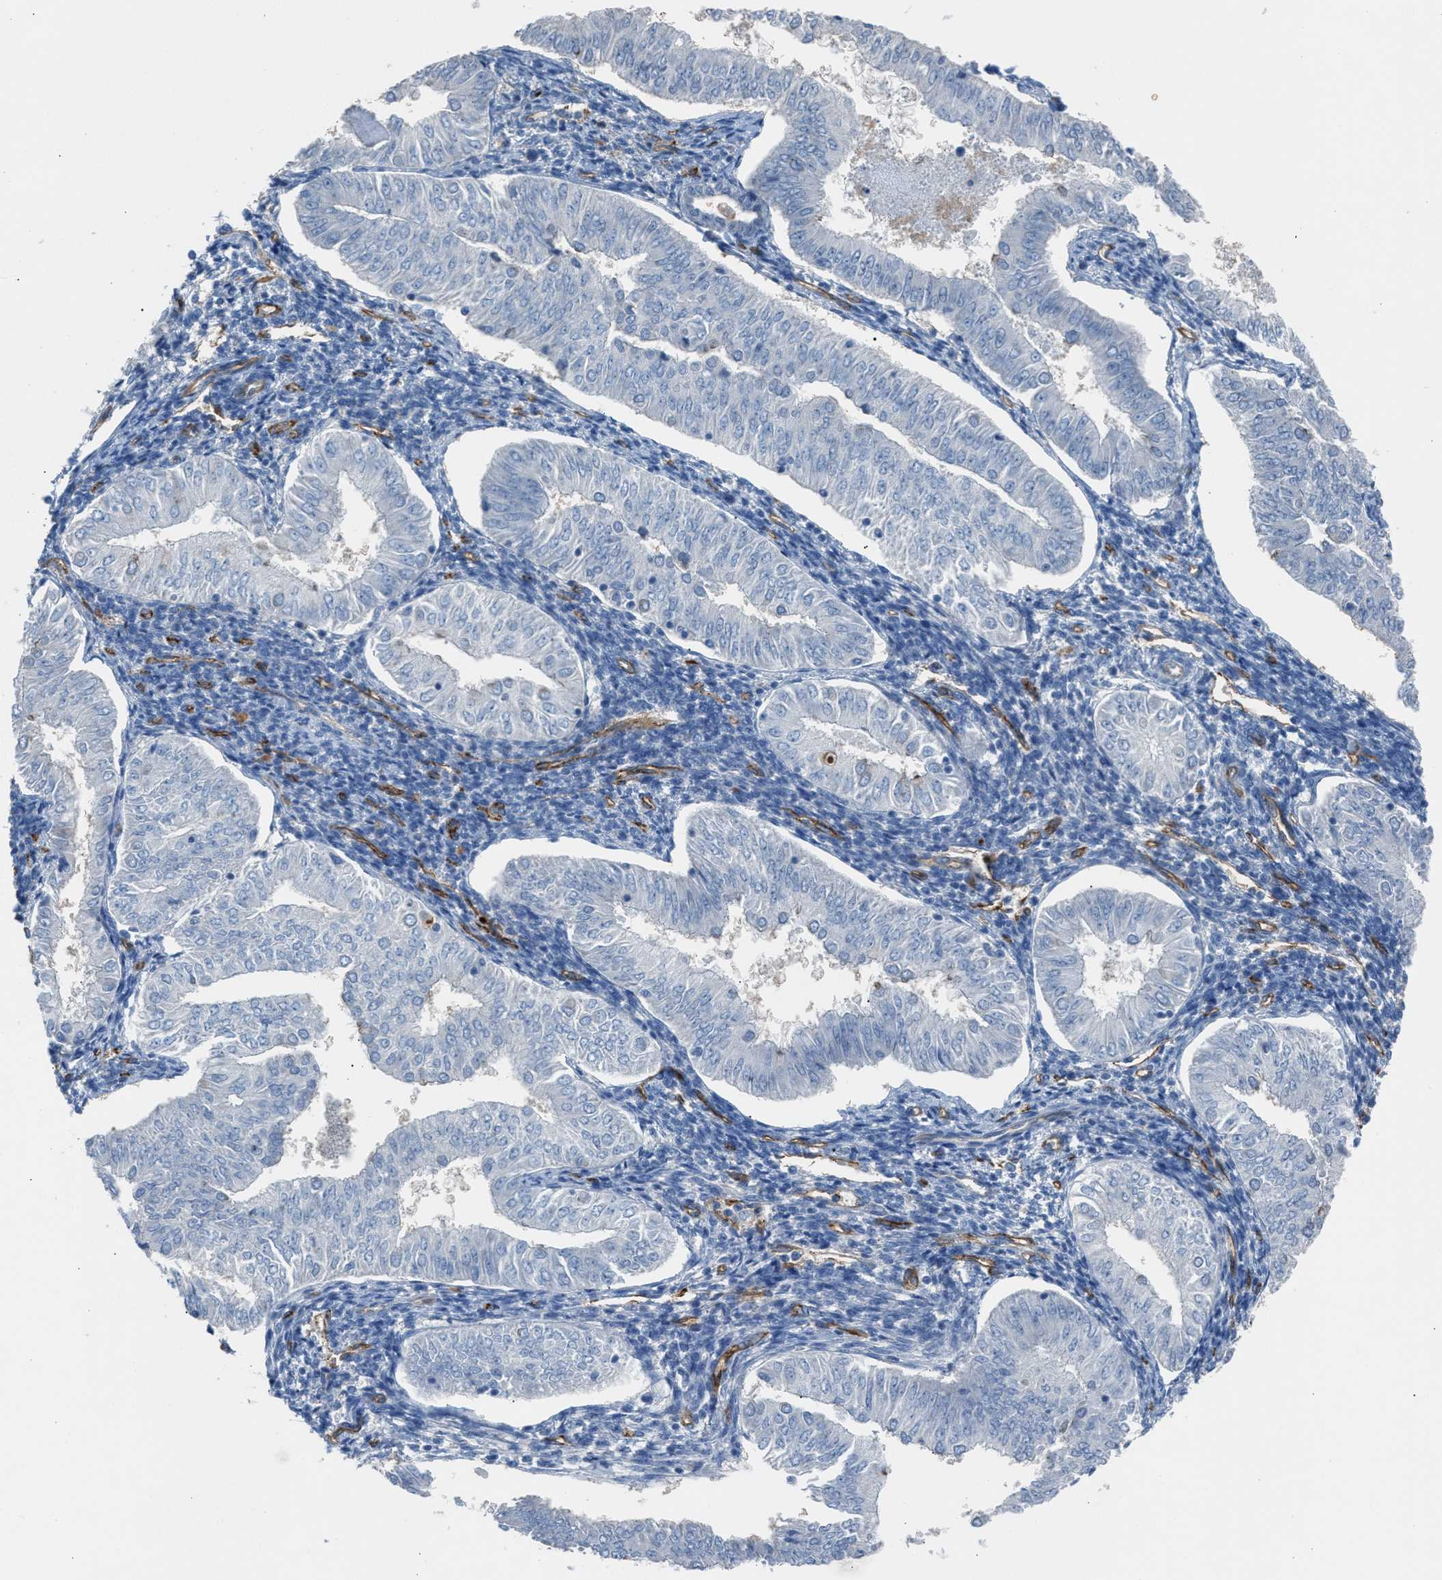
{"staining": {"intensity": "negative", "quantity": "none", "location": "none"}, "tissue": "endometrial cancer", "cell_type": "Tumor cells", "image_type": "cancer", "snomed": [{"axis": "morphology", "description": "Normal tissue, NOS"}, {"axis": "morphology", "description": "Adenocarcinoma, NOS"}, {"axis": "topography", "description": "Endometrium"}], "caption": "IHC micrograph of human adenocarcinoma (endometrial) stained for a protein (brown), which exhibits no expression in tumor cells. (Brightfield microscopy of DAB immunohistochemistry at high magnification).", "gene": "DYSF", "patient": {"sex": "female", "age": 53}}